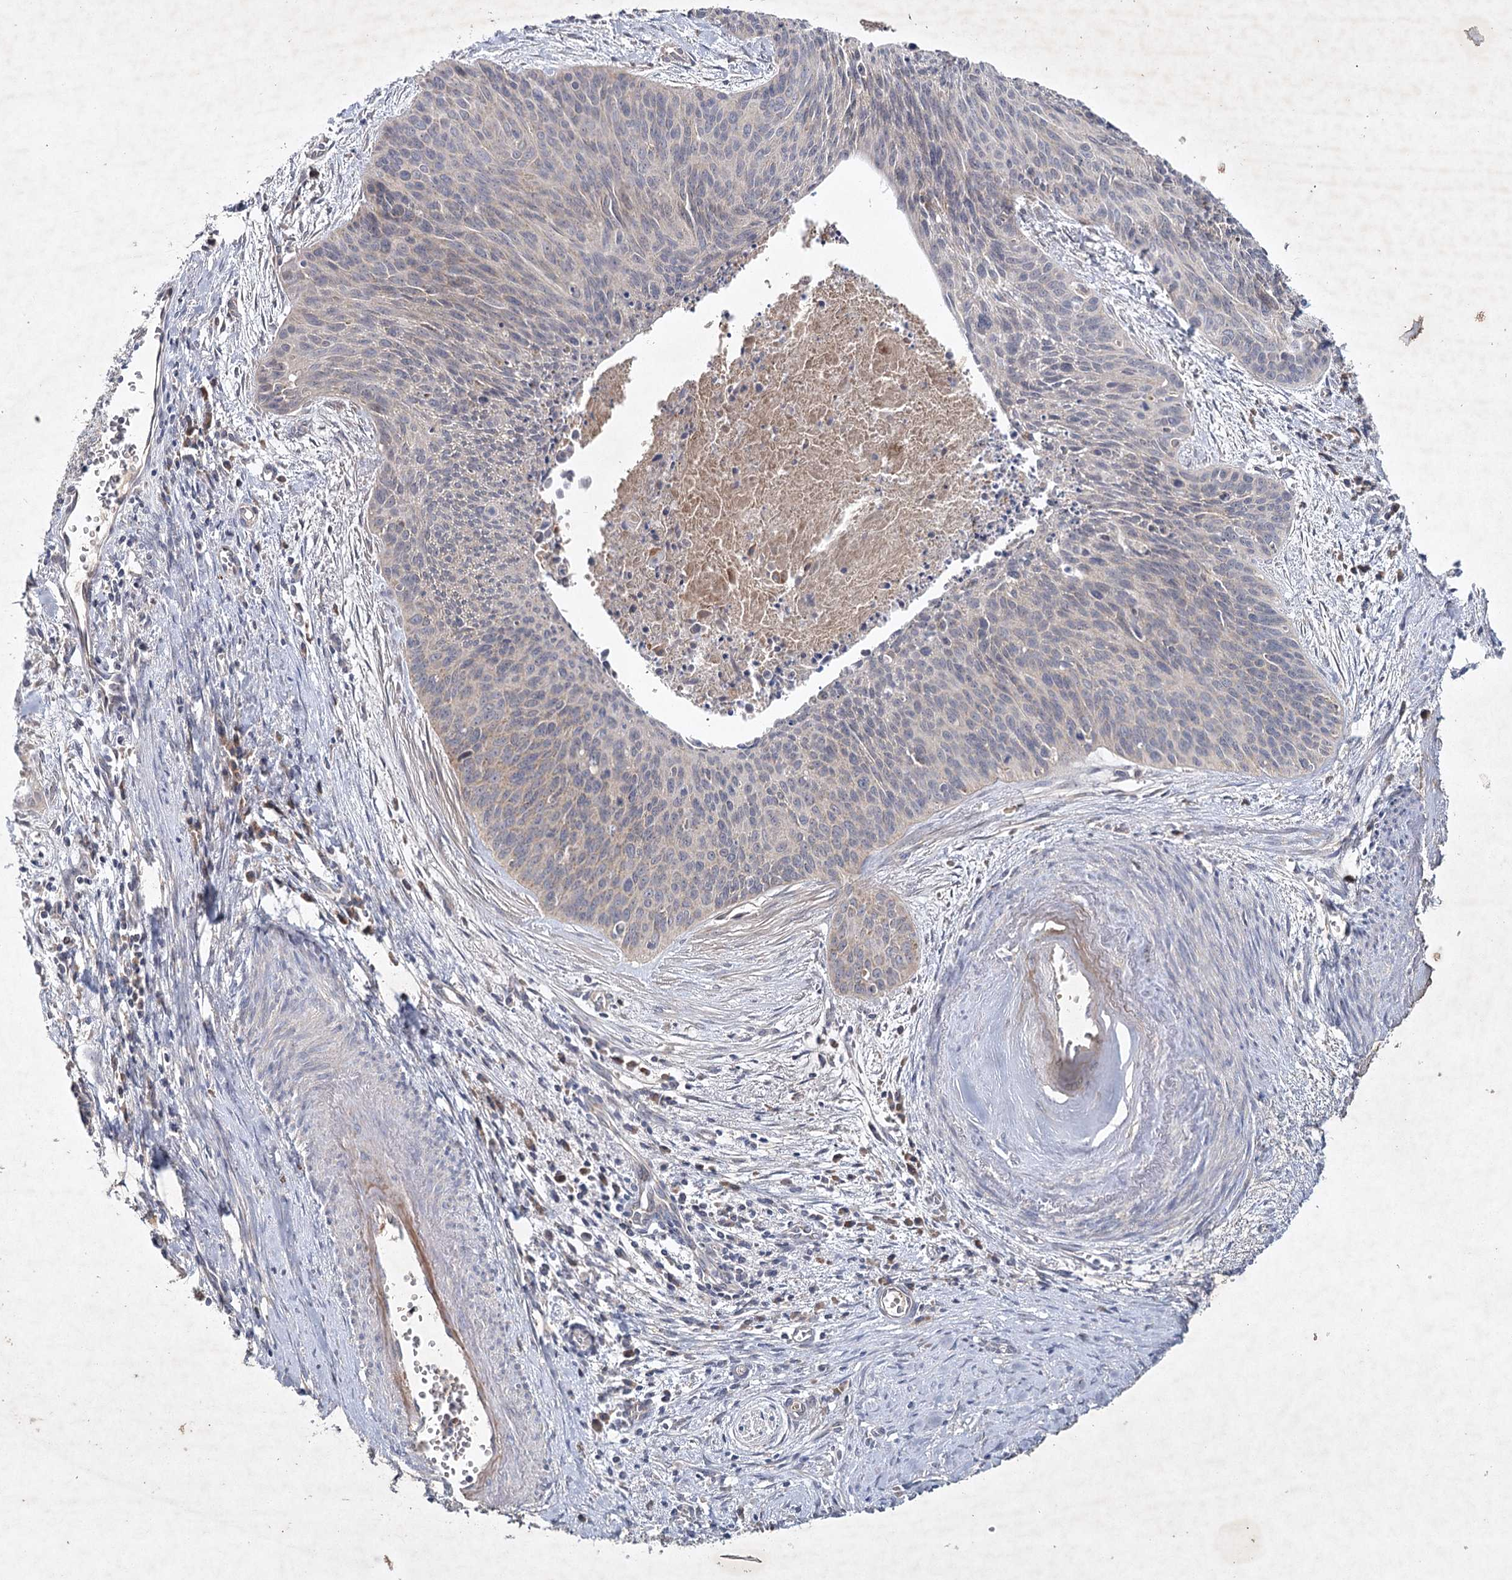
{"staining": {"intensity": "negative", "quantity": "none", "location": "none"}, "tissue": "cervical cancer", "cell_type": "Tumor cells", "image_type": "cancer", "snomed": [{"axis": "morphology", "description": "Squamous cell carcinoma, NOS"}, {"axis": "topography", "description": "Cervix"}], "caption": "Tumor cells show no significant protein positivity in cervical cancer.", "gene": "MRPL44", "patient": {"sex": "female", "age": 55}}